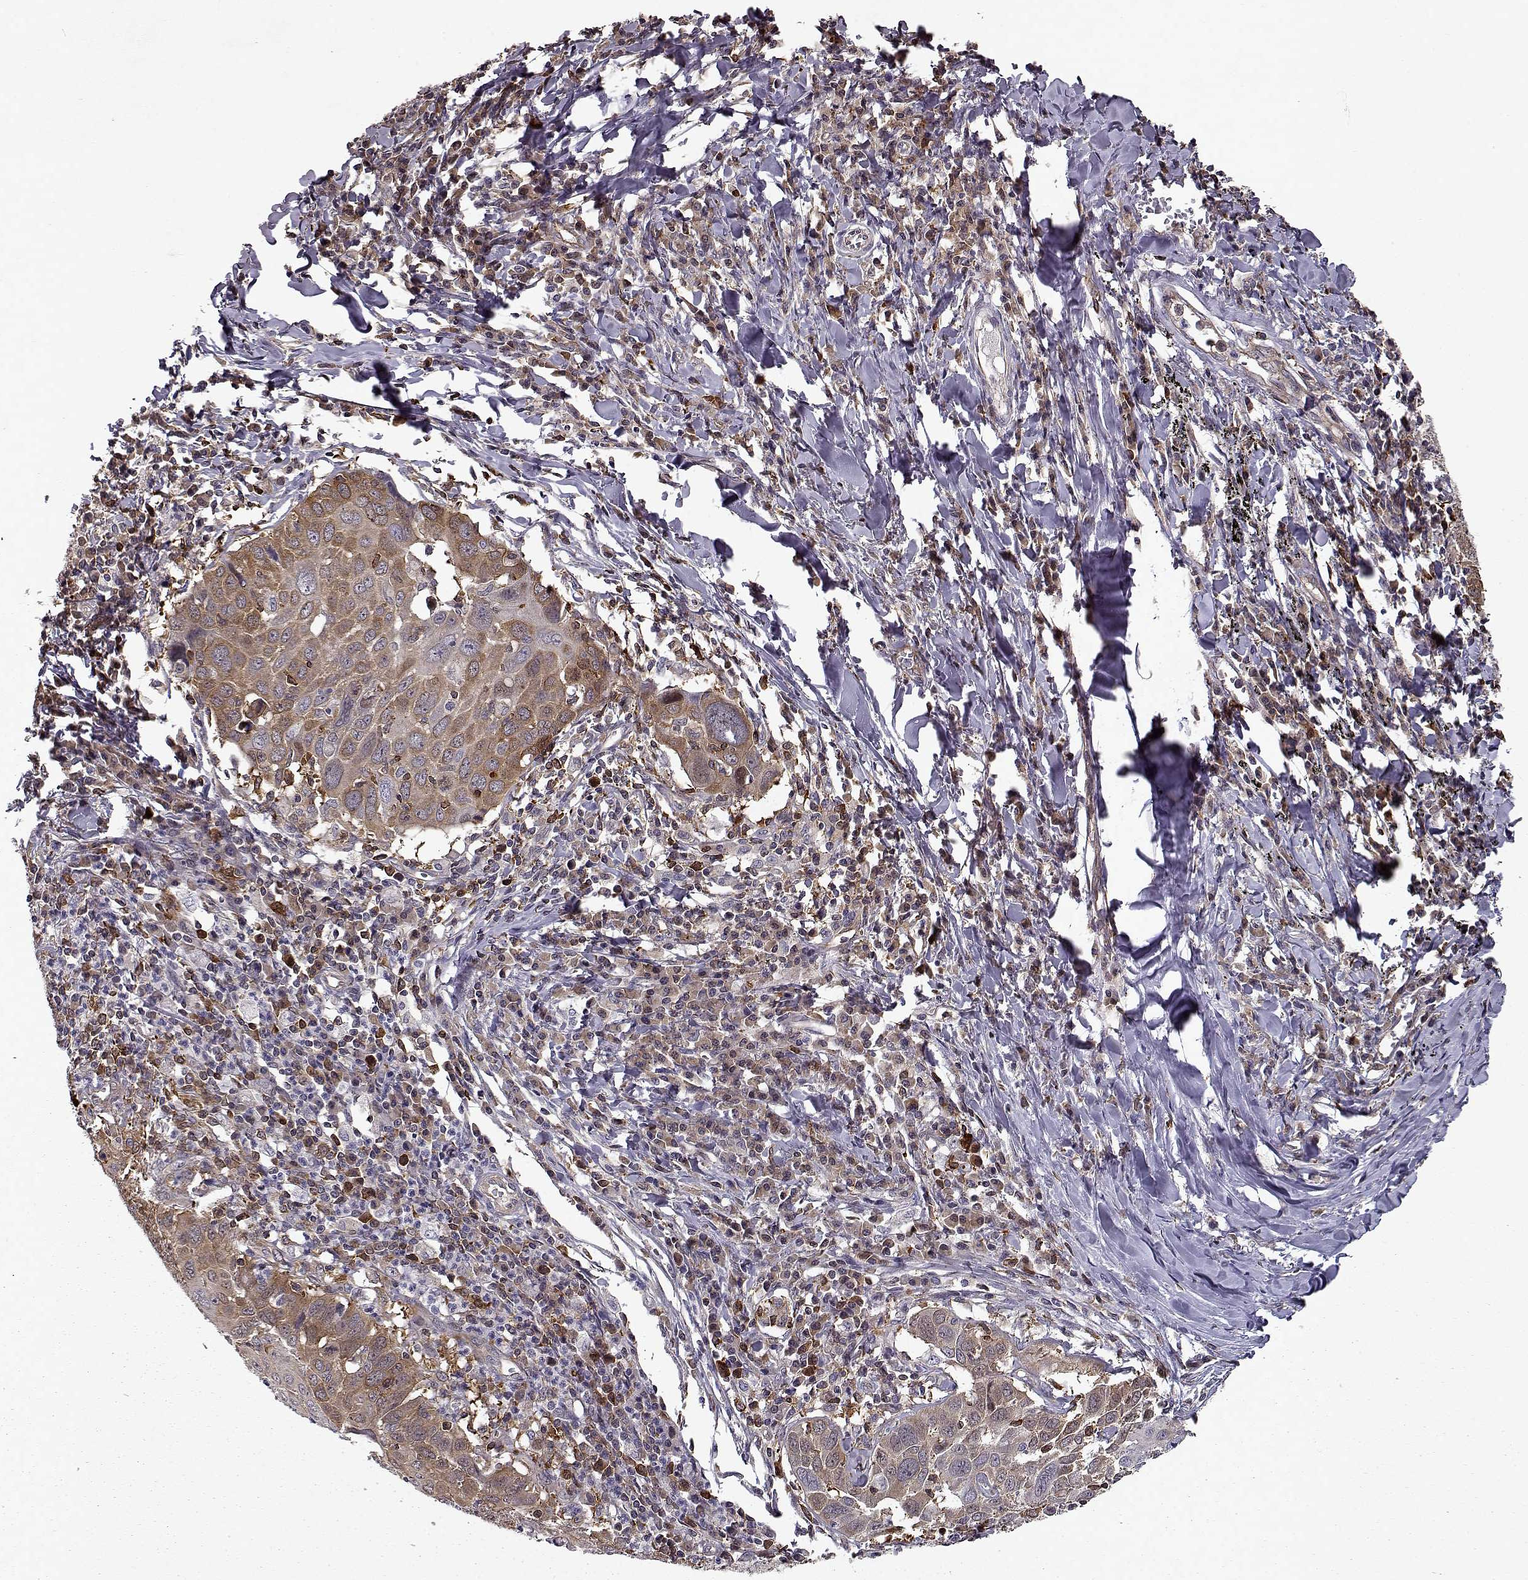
{"staining": {"intensity": "strong", "quantity": ">75%", "location": "cytoplasmic/membranous"}, "tissue": "lung cancer", "cell_type": "Tumor cells", "image_type": "cancer", "snomed": [{"axis": "morphology", "description": "Squamous cell carcinoma, NOS"}, {"axis": "topography", "description": "Lung"}], "caption": "A high-resolution micrograph shows IHC staining of squamous cell carcinoma (lung), which displays strong cytoplasmic/membranous expression in about >75% of tumor cells.", "gene": "RANBP1", "patient": {"sex": "male", "age": 57}}